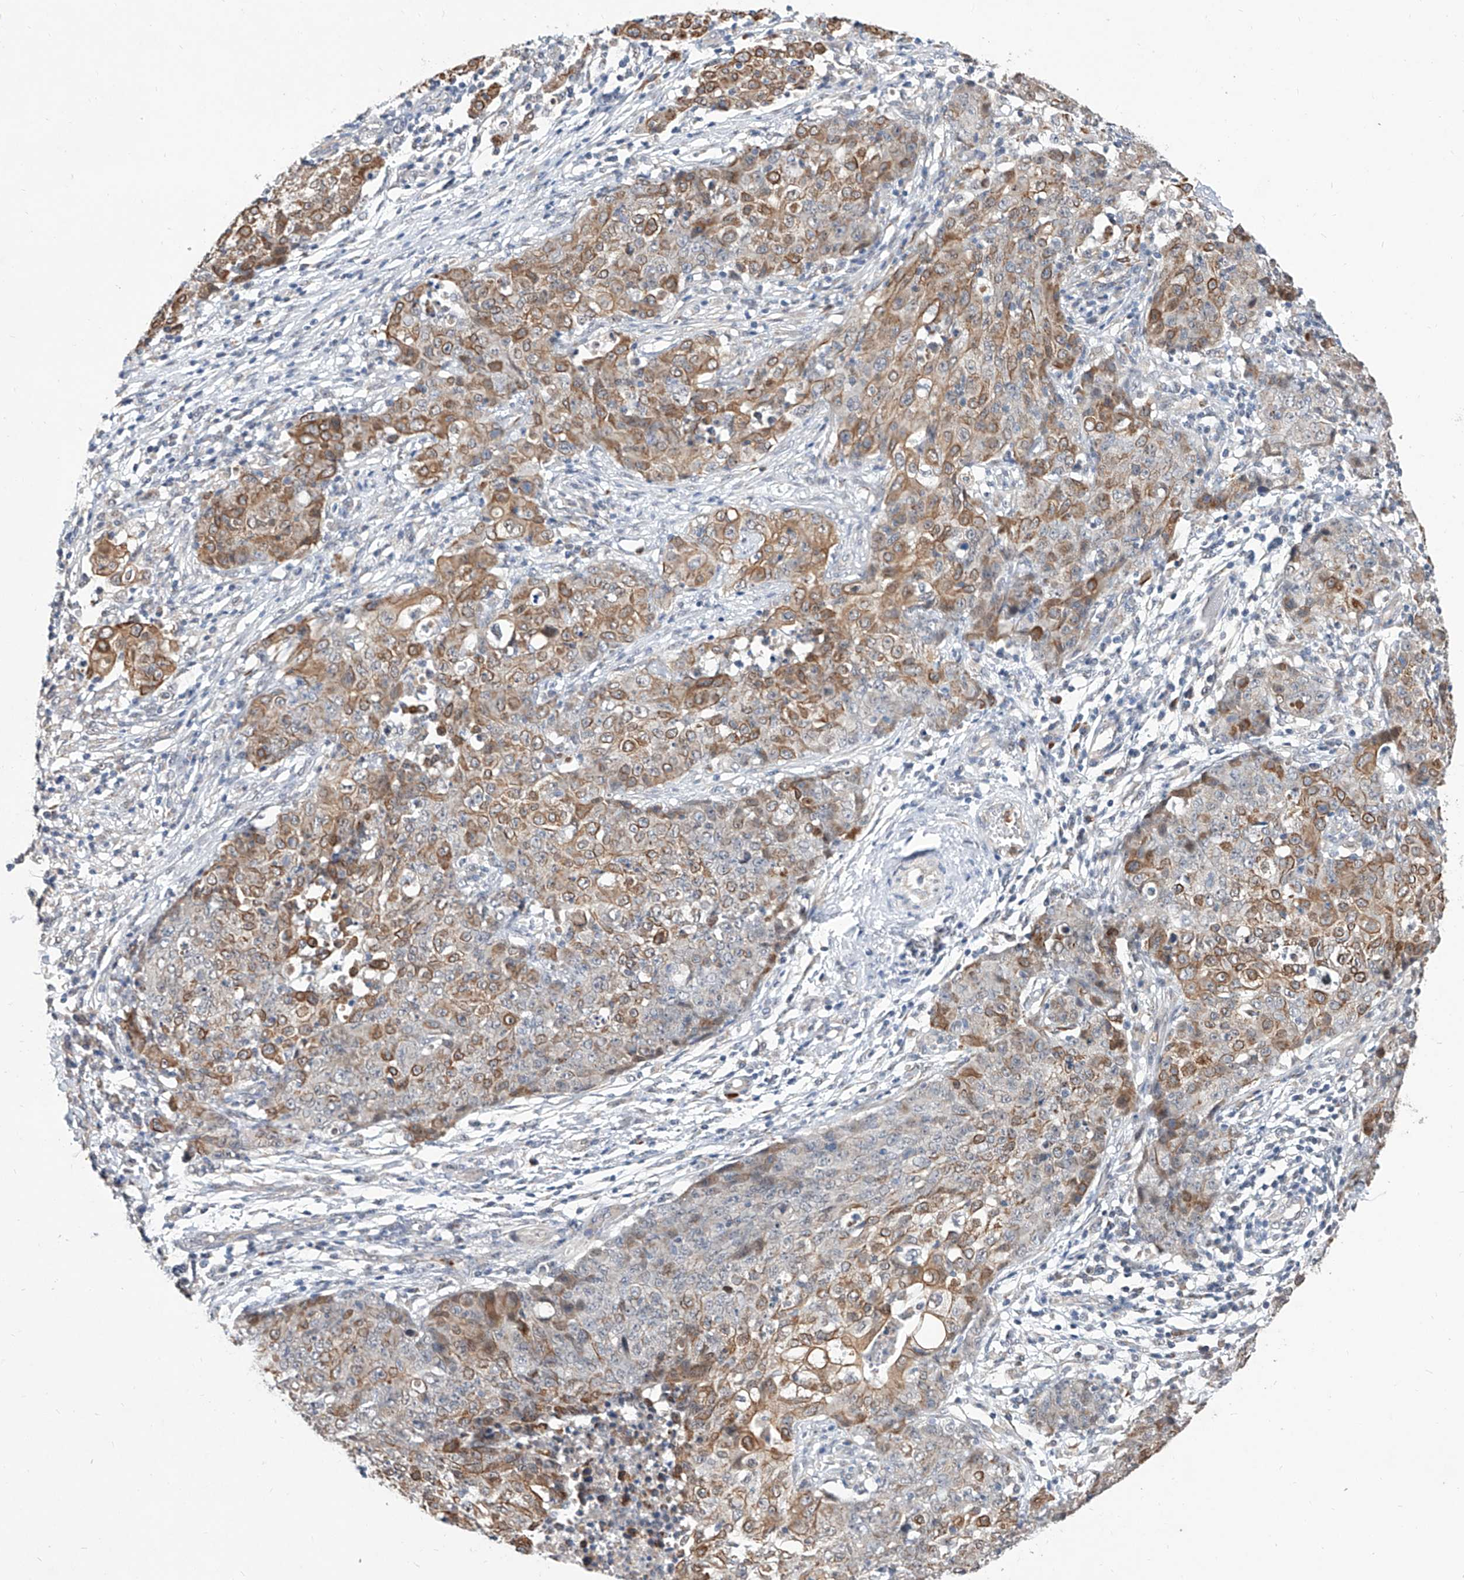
{"staining": {"intensity": "moderate", "quantity": "25%-75%", "location": "cytoplasmic/membranous"}, "tissue": "ovarian cancer", "cell_type": "Tumor cells", "image_type": "cancer", "snomed": [{"axis": "morphology", "description": "Carcinoma, endometroid"}, {"axis": "topography", "description": "Ovary"}], "caption": "Immunohistochemistry (IHC) photomicrograph of neoplastic tissue: human endometroid carcinoma (ovarian) stained using IHC exhibits medium levels of moderate protein expression localized specifically in the cytoplasmic/membranous of tumor cells, appearing as a cytoplasmic/membranous brown color.", "gene": "MFSD4B", "patient": {"sex": "female", "age": 42}}